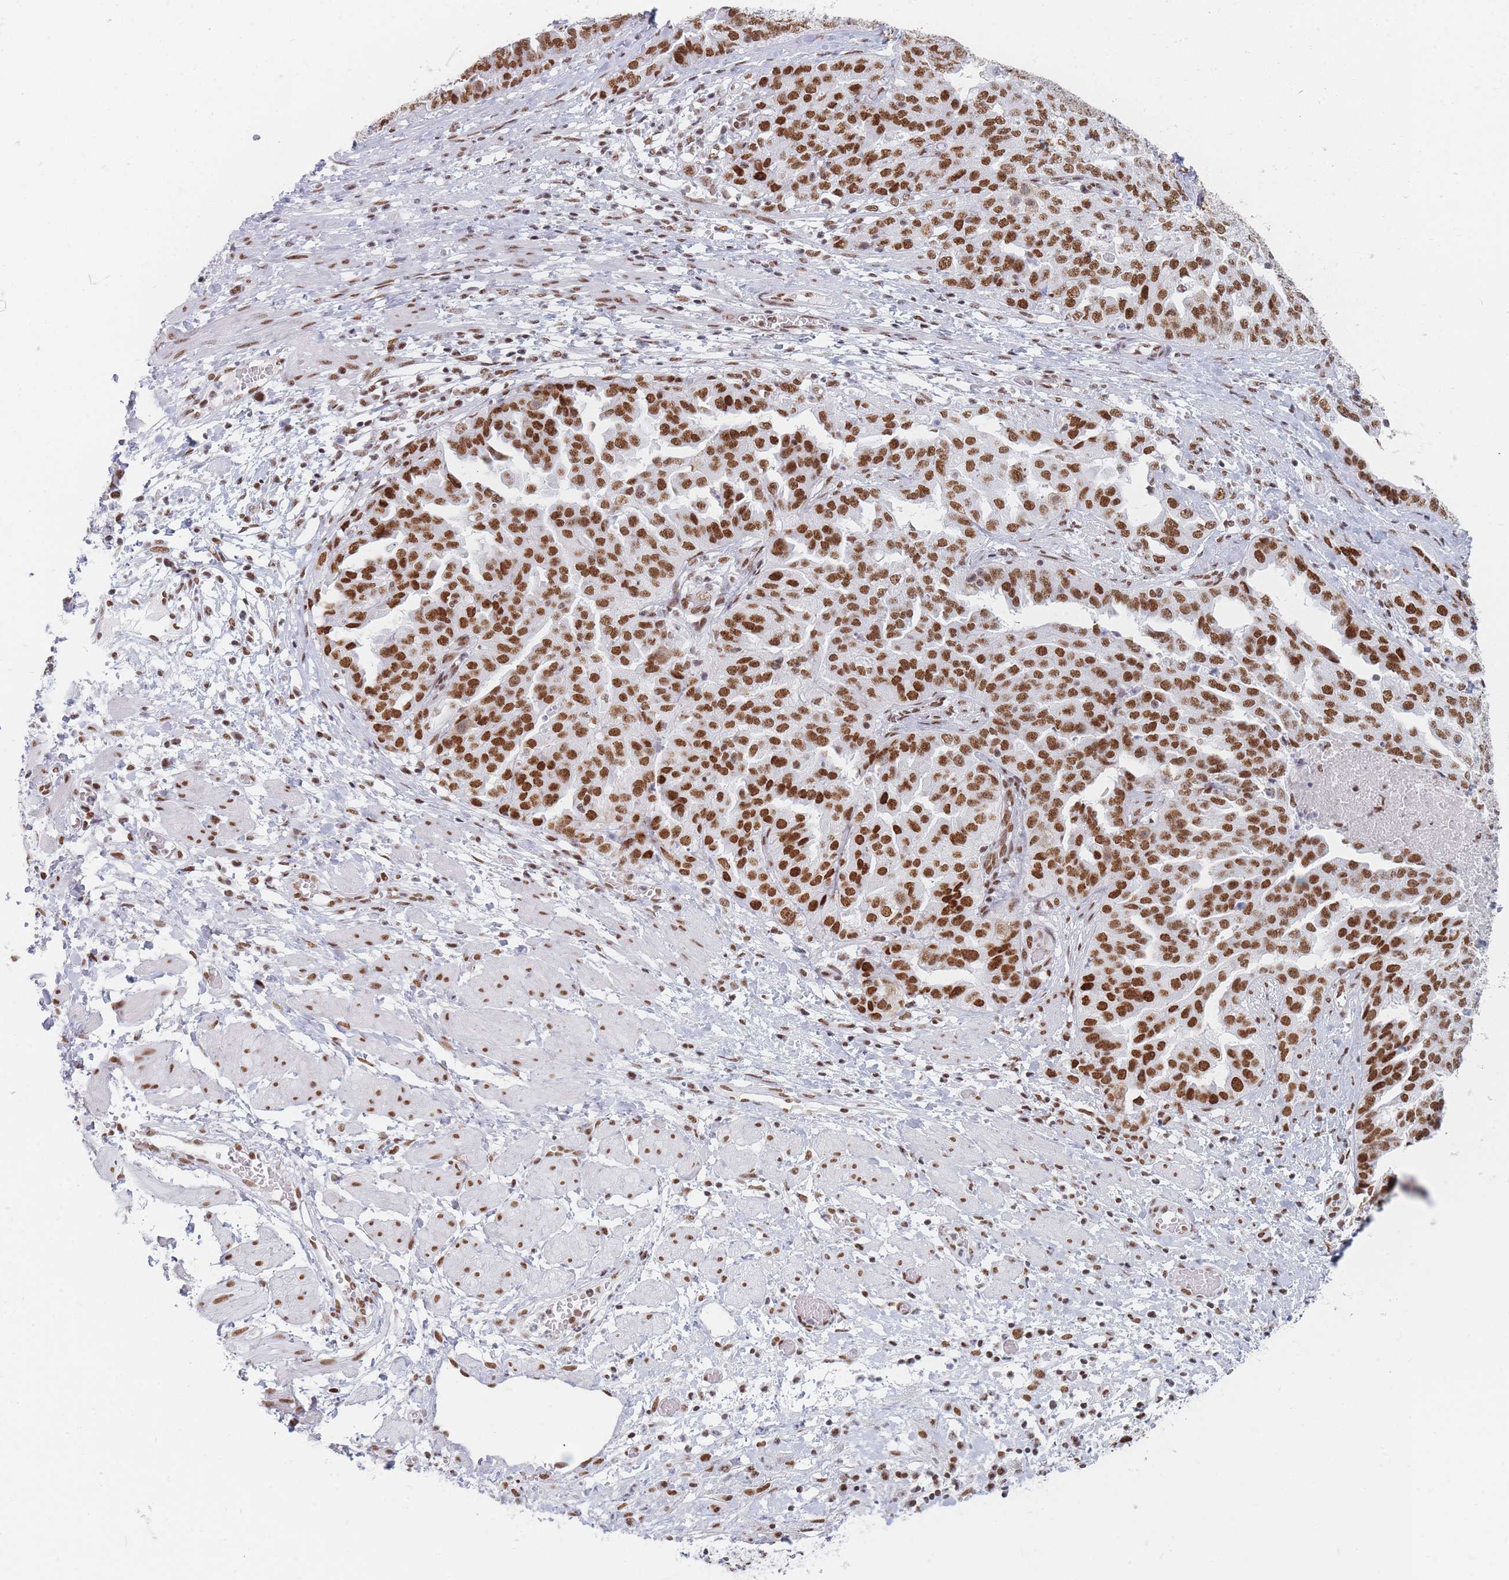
{"staining": {"intensity": "moderate", "quantity": ">75%", "location": "nuclear"}, "tissue": "ovarian cancer", "cell_type": "Tumor cells", "image_type": "cancer", "snomed": [{"axis": "morphology", "description": "Cystadenocarcinoma, serous, NOS"}, {"axis": "topography", "description": "Ovary"}], "caption": "Immunohistochemical staining of human ovarian cancer (serous cystadenocarcinoma) reveals medium levels of moderate nuclear staining in approximately >75% of tumor cells.", "gene": "SAFB2", "patient": {"sex": "female", "age": 58}}